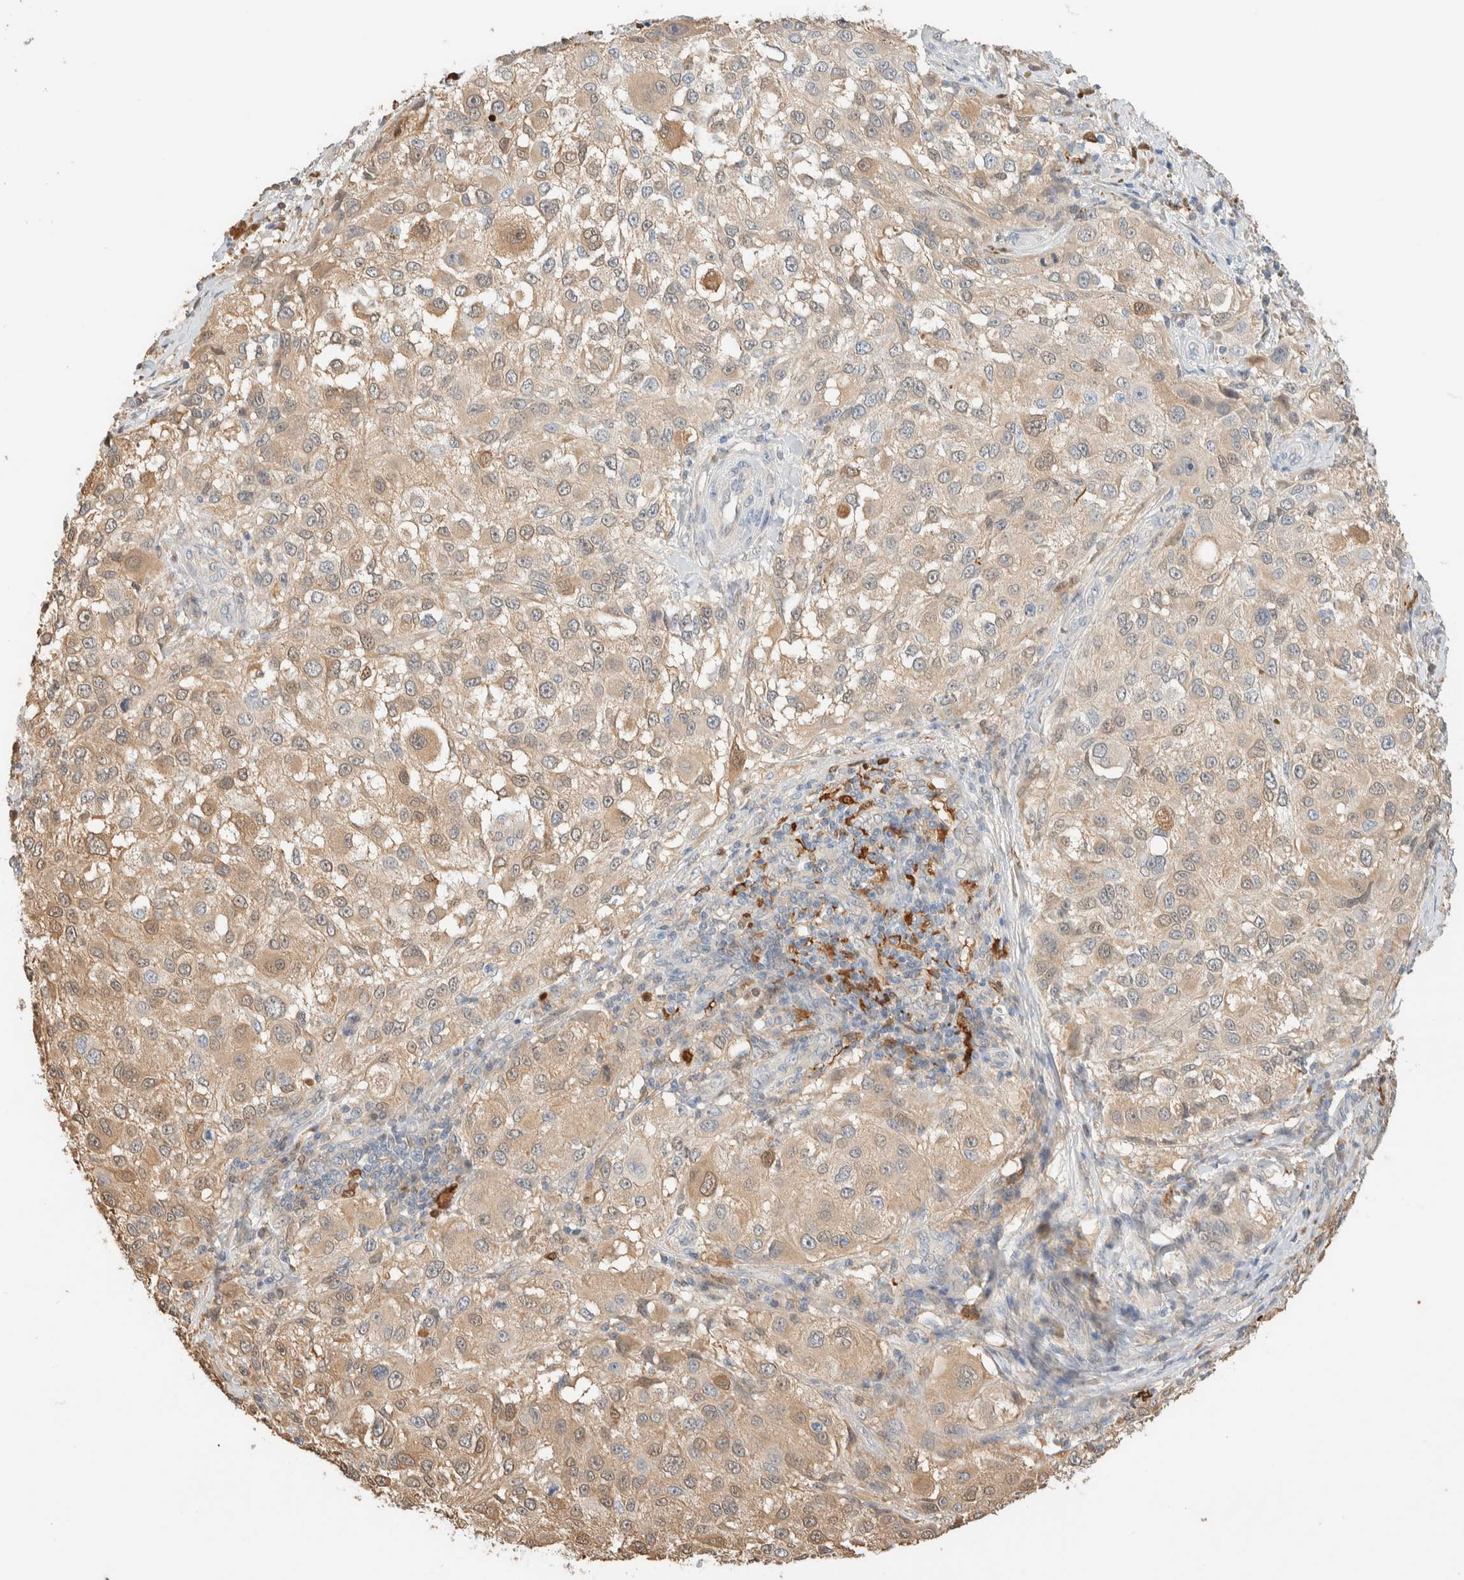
{"staining": {"intensity": "weak", "quantity": "25%-75%", "location": "cytoplasmic/membranous,nuclear"}, "tissue": "melanoma", "cell_type": "Tumor cells", "image_type": "cancer", "snomed": [{"axis": "morphology", "description": "Necrosis, NOS"}, {"axis": "morphology", "description": "Malignant melanoma, NOS"}, {"axis": "topography", "description": "Skin"}], "caption": "High-magnification brightfield microscopy of malignant melanoma stained with DAB (3,3'-diaminobenzidine) (brown) and counterstained with hematoxylin (blue). tumor cells exhibit weak cytoplasmic/membranous and nuclear staining is appreciated in about25%-75% of cells.", "gene": "SETD4", "patient": {"sex": "female", "age": 87}}